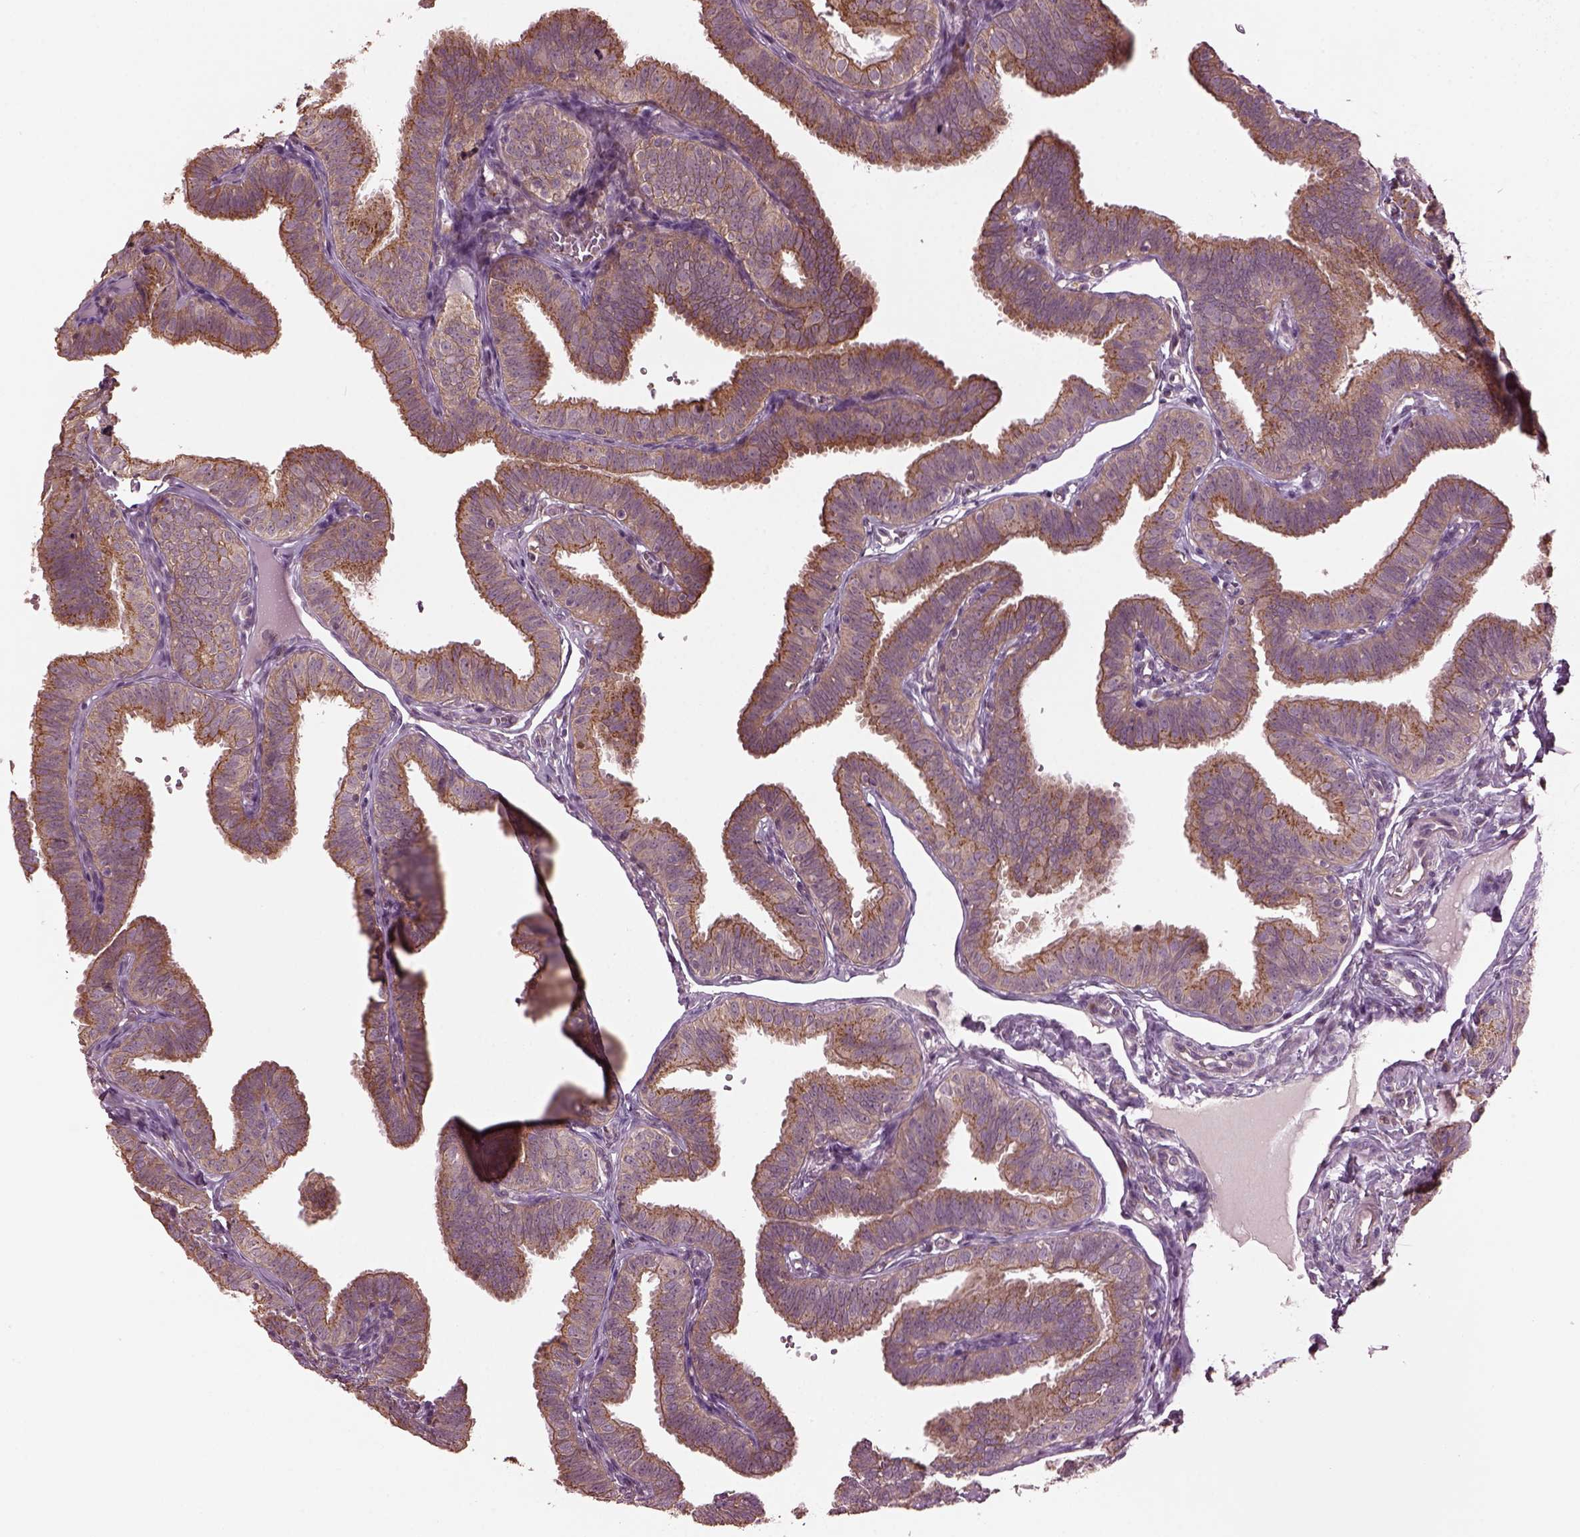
{"staining": {"intensity": "moderate", "quantity": ">75%", "location": "cytoplasmic/membranous"}, "tissue": "fallopian tube", "cell_type": "Glandular cells", "image_type": "normal", "snomed": [{"axis": "morphology", "description": "Normal tissue, NOS"}, {"axis": "topography", "description": "Fallopian tube"}], "caption": "Fallopian tube stained with a brown dye shows moderate cytoplasmic/membranous positive expression in about >75% of glandular cells.", "gene": "RUFY3", "patient": {"sex": "female", "age": 25}}